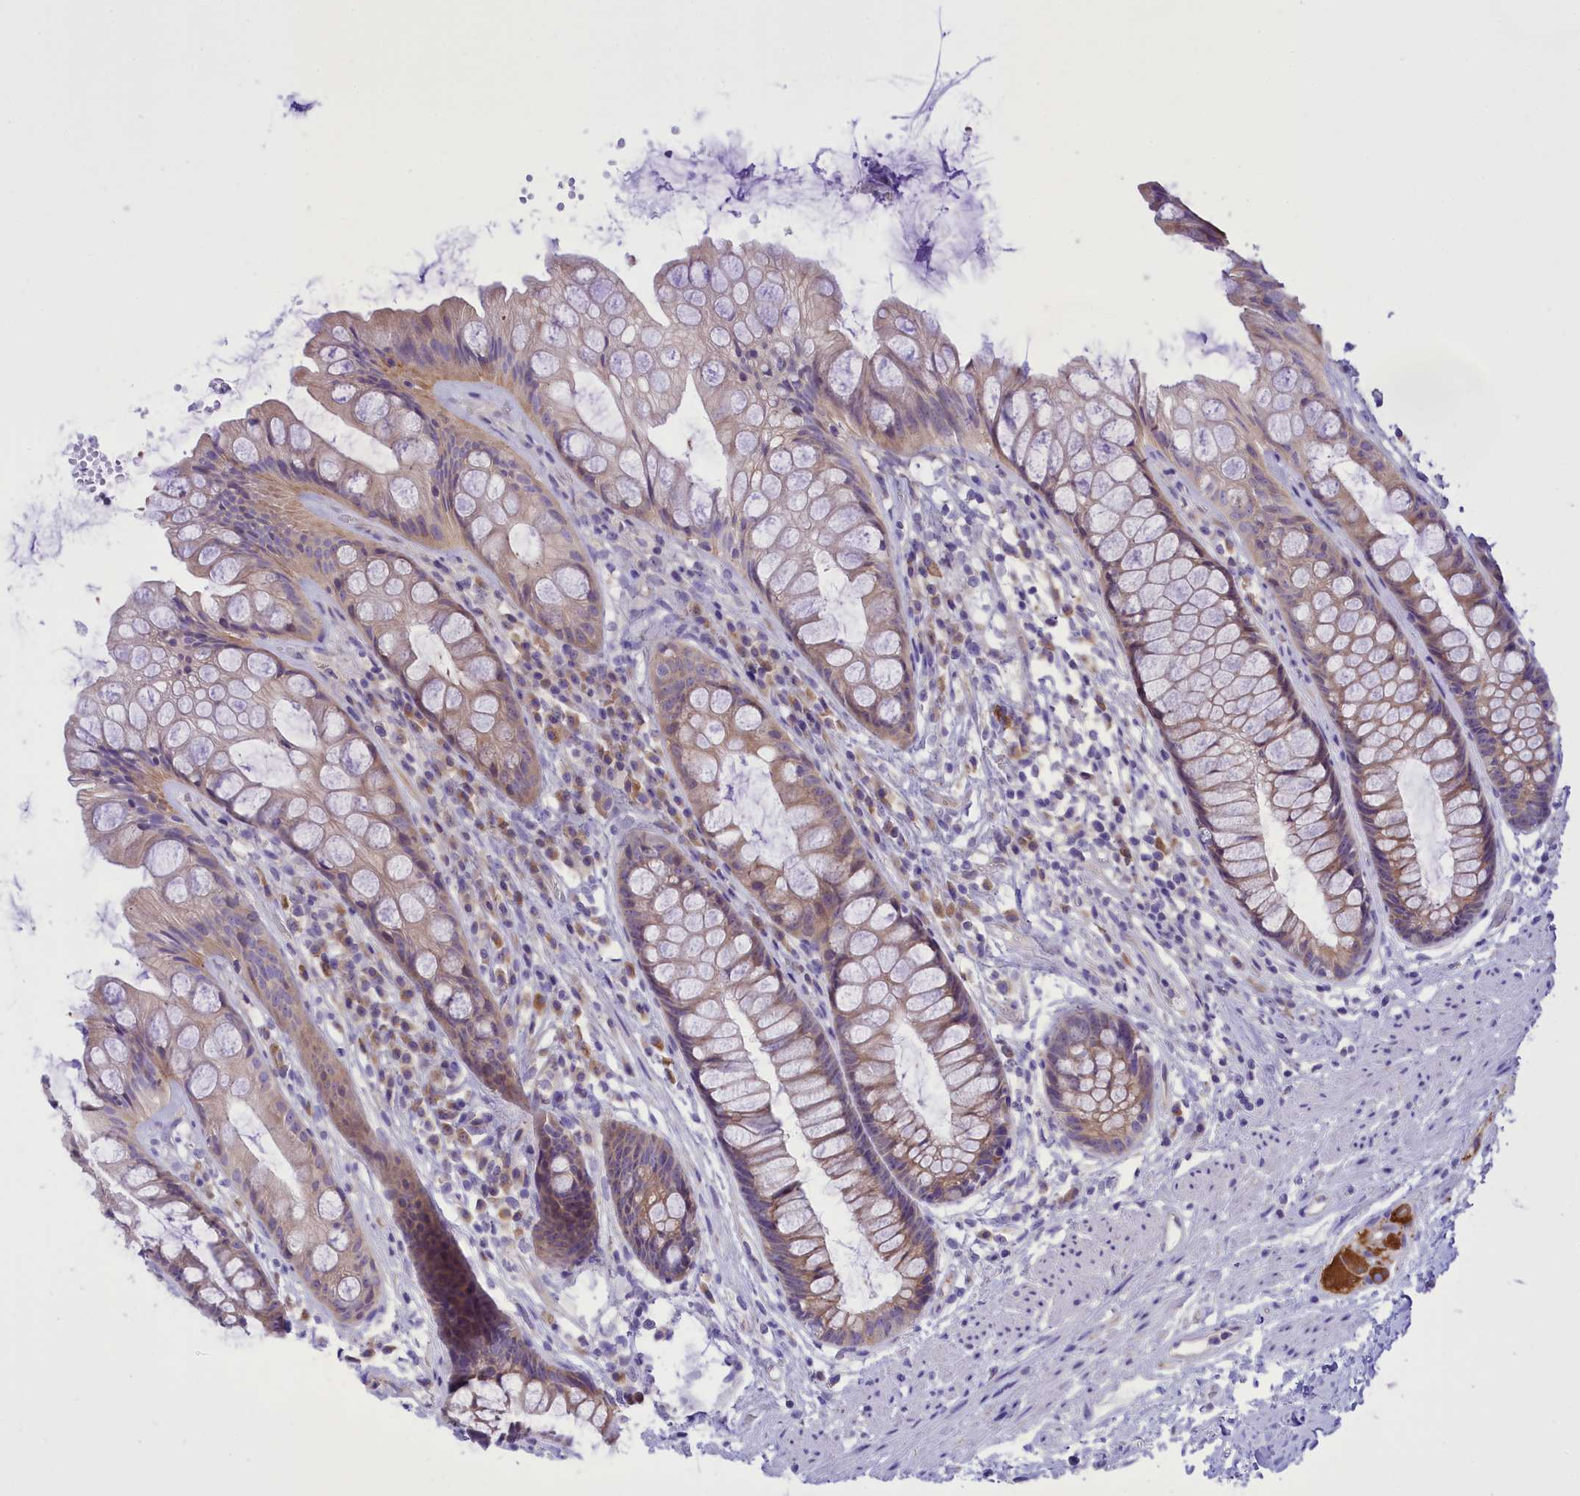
{"staining": {"intensity": "weak", "quantity": ">75%", "location": "cytoplasmic/membranous"}, "tissue": "rectum", "cell_type": "Glandular cells", "image_type": "normal", "snomed": [{"axis": "morphology", "description": "Normal tissue, NOS"}, {"axis": "topography", "description": "Rectum"}], "caption": "Weak cytoplasmic/membranous positivity is identified in about >75% of glandular cells in benign rectum.", "gene": "DCAF16", "patient": {"sex": "male", "age": 74}}